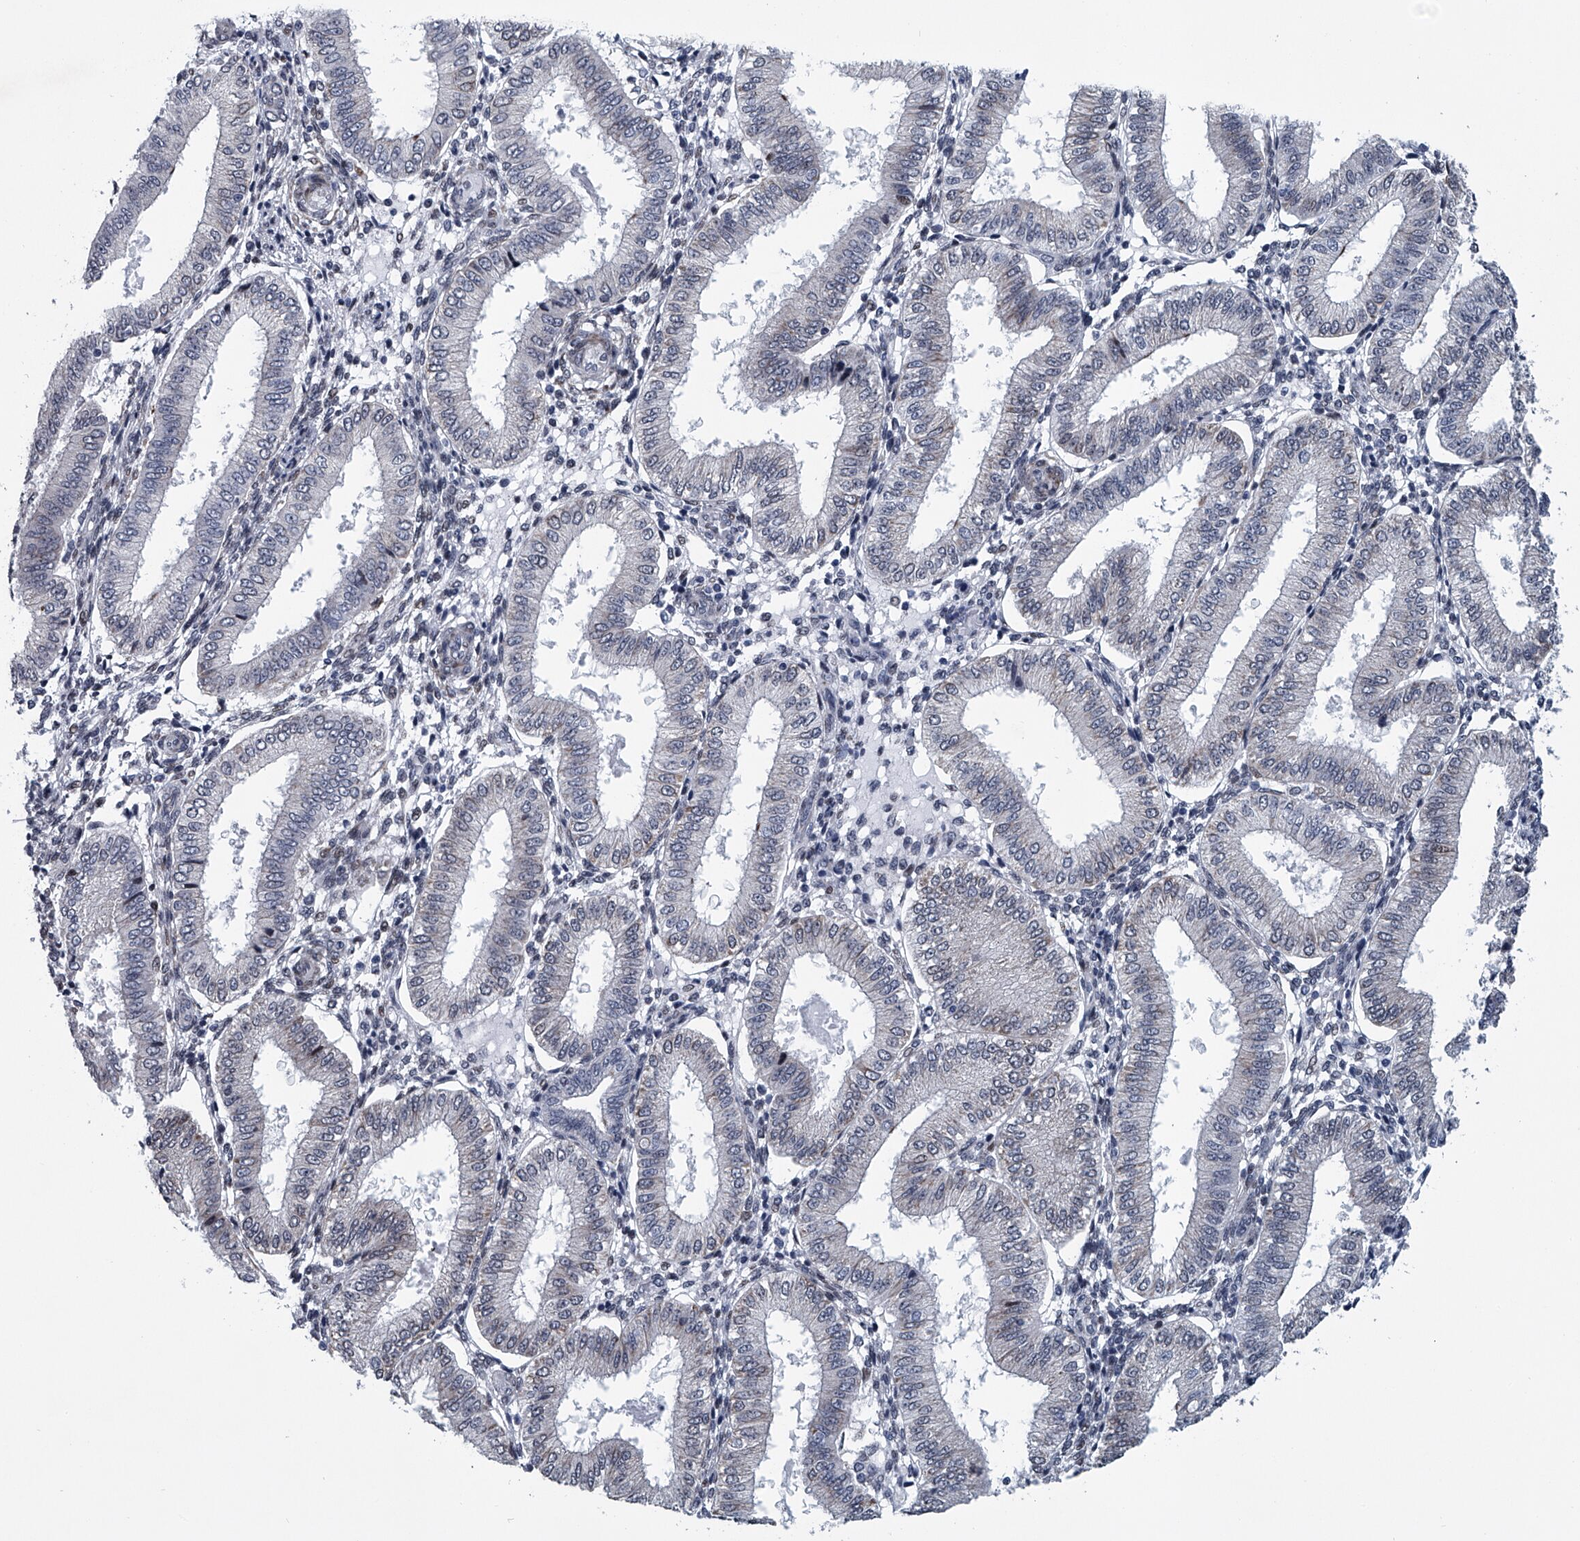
{"staining": {"intensity": "negative", "quantity": "none", "location": "none"}, "tissue": "endometrium", "cell_type": "Cells in endometrial stroma", "image_type": "normal", "snomed": [{"axis": "morphology", "description": "Normal tissue, NOS"}, {"axis": "topography", "description": "Endometrium"}], "caption": "This image is of benign endometrium stained with IHC to label a protein in brown with the nuclei are counter-stained blue. There is no staining in cells in endometrial stroma. (DAB immunohistochemistry (IHC) with hematoxylin counter stain).", "gene": "PPP2R5D", "patient": {"sex": "female", "age": 39}}